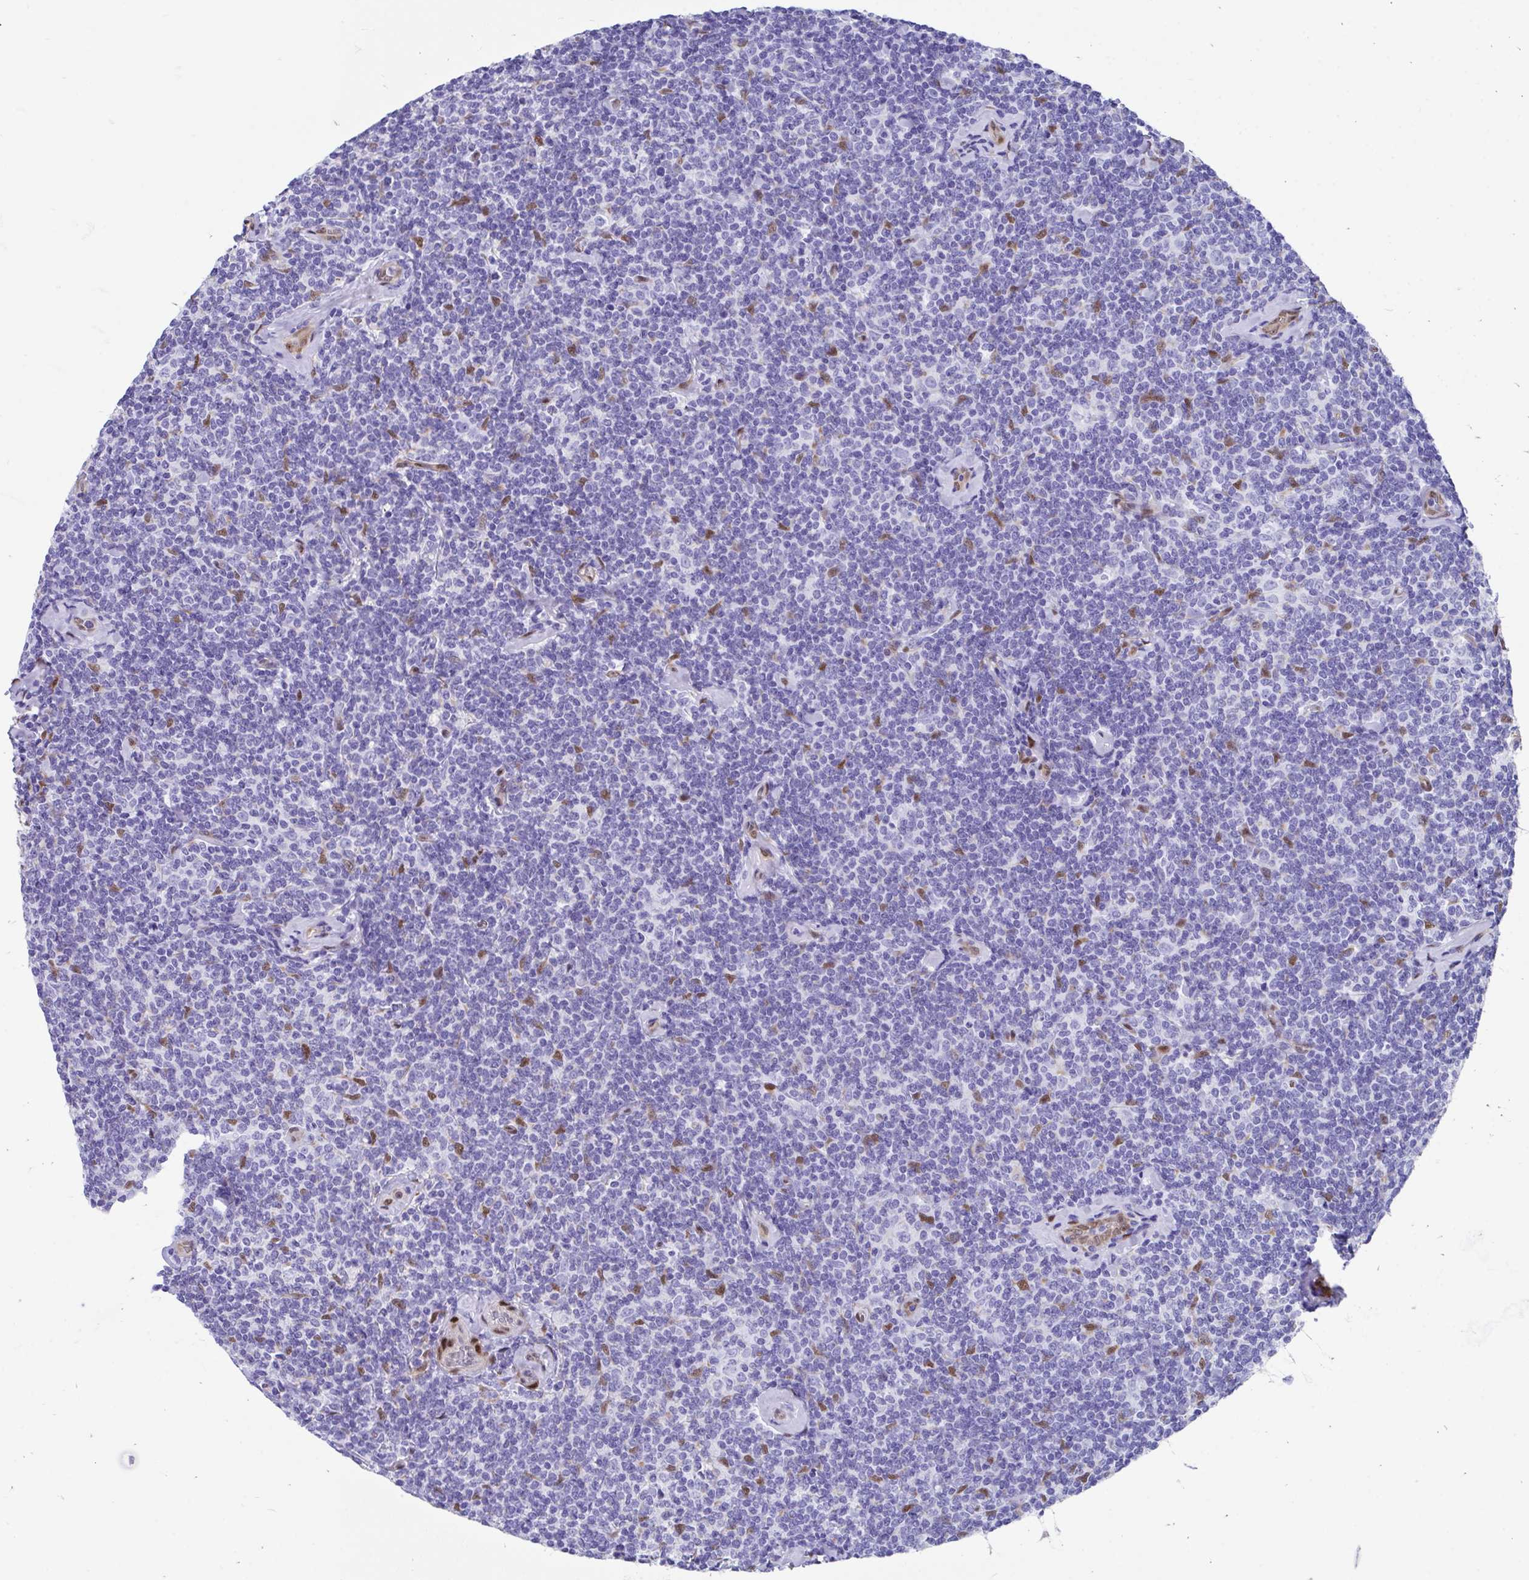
{"staining": {"intensity": "negative", "quantity": "none", "location": "none"}, "tissue": "lymphoma", "cell_type": "Tumor cells", "image_type": "cancer", "snomed": [{"axis": "morphology", "description": "Malignant lymphoma, non-Hodgkin's type, Low grade"}, {"axis": "topography", "description": "Lymph node"}], "caption": "Human malignant lymphoma, non-Hodgkin's type (low-grade) stained for a protein using immunohistochemistry demonstrates no positivity in tumor cells.", "gene": "RBPMS", "patient": {"sex": "female", "age": 56}}